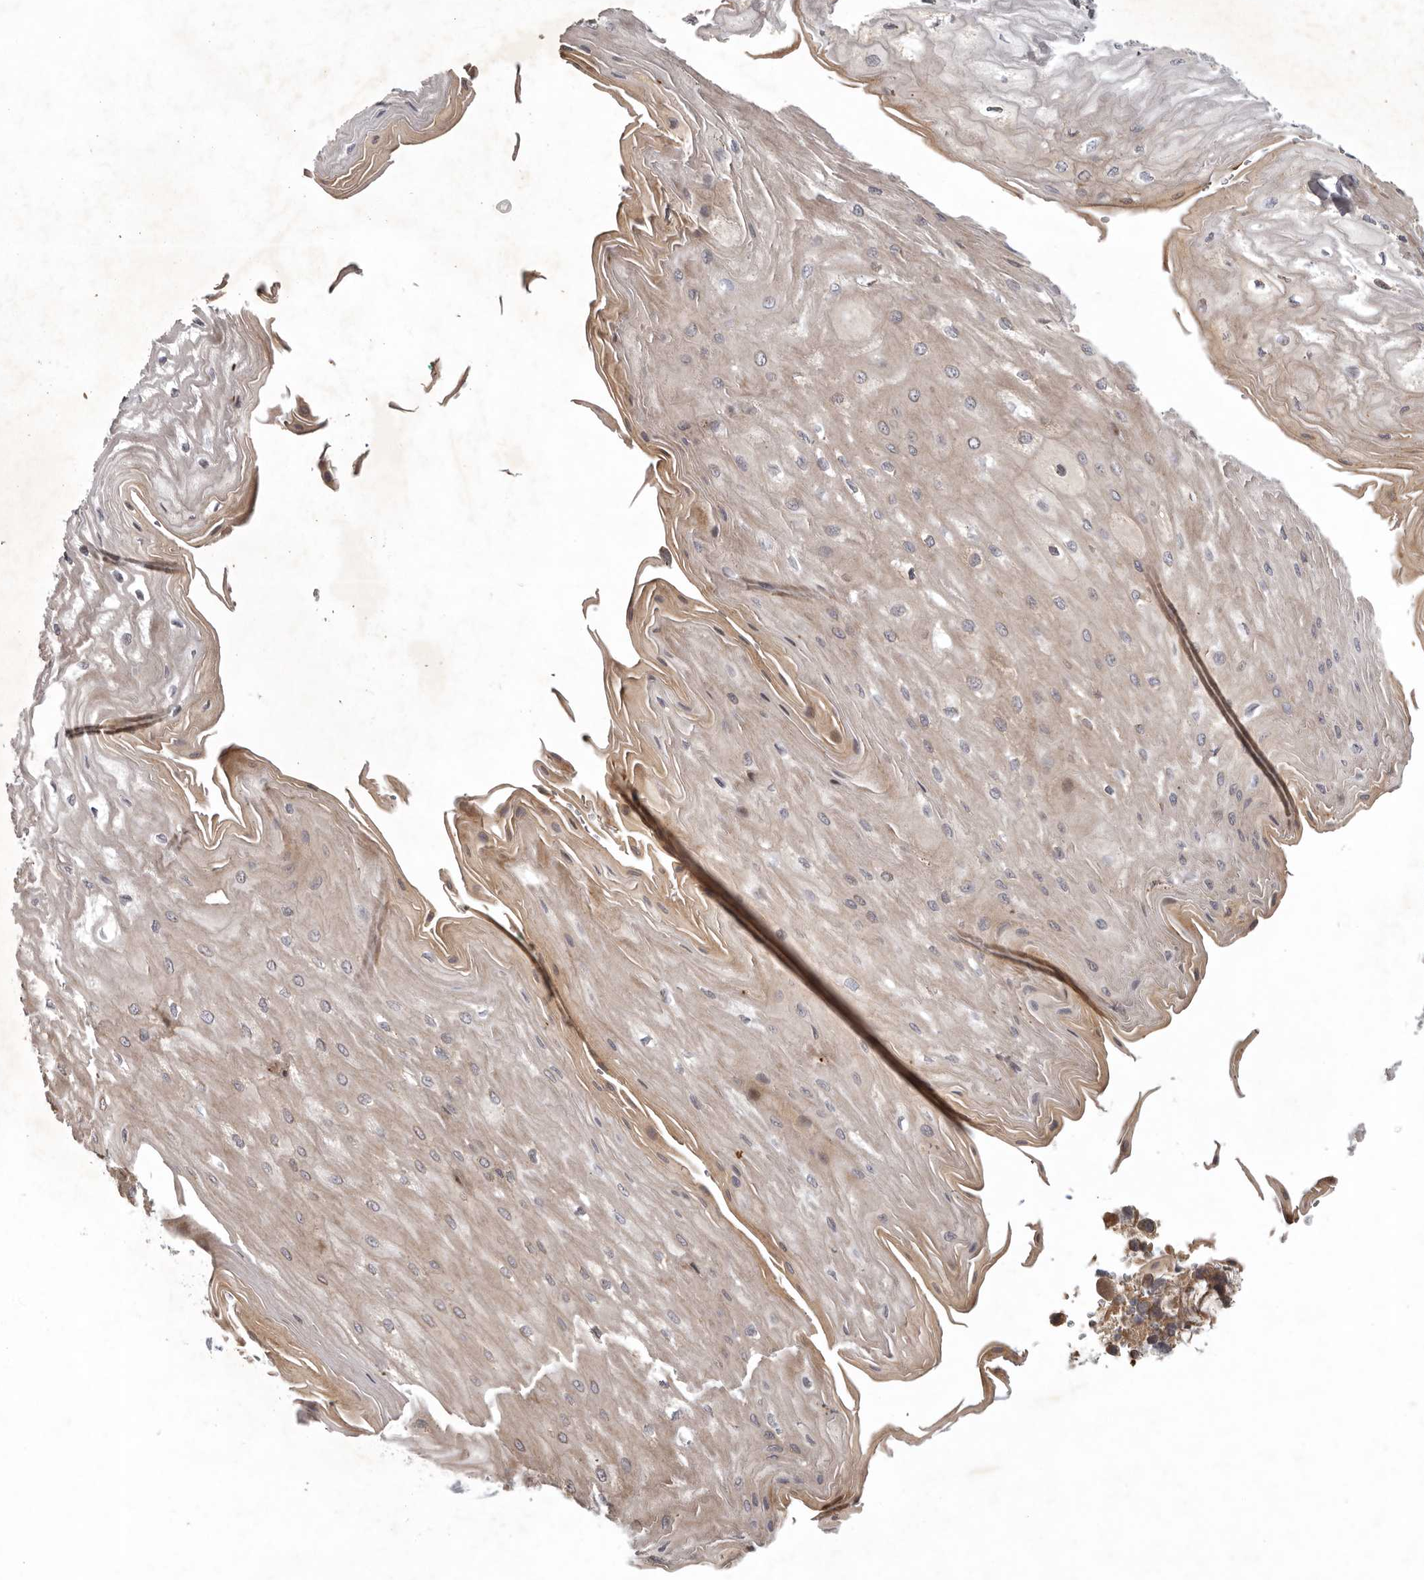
{"staining": {"intensity": "moderate", "quantity": "25%-75%", "location": "cytoplasmic/membranous"}, "tissue": "esophagus", "cell_type": "Squamous epithelial cells", "image_type": "normal", "snomed": [{"axis": "morphology", "description": "Normal tissue, NOS"}, {"axis": "topography", "description": "Esophagus"}], "caption": "Esophagus stained with DAB (3,3'-diaminobenzidine) immunohistochemistry displays medium levels of moderate cytoplasmic/membranous staining in approximately 25%-75% of squamous epithelial cells. The protein is stained brown, and the nuclei are stained in blue (DAB (3,3'-diaminobenzidine) IHC with brightfield microscopy, high magnification).", "gene": "KIF2B", "patient": {"sex": "male", "age": 54}}